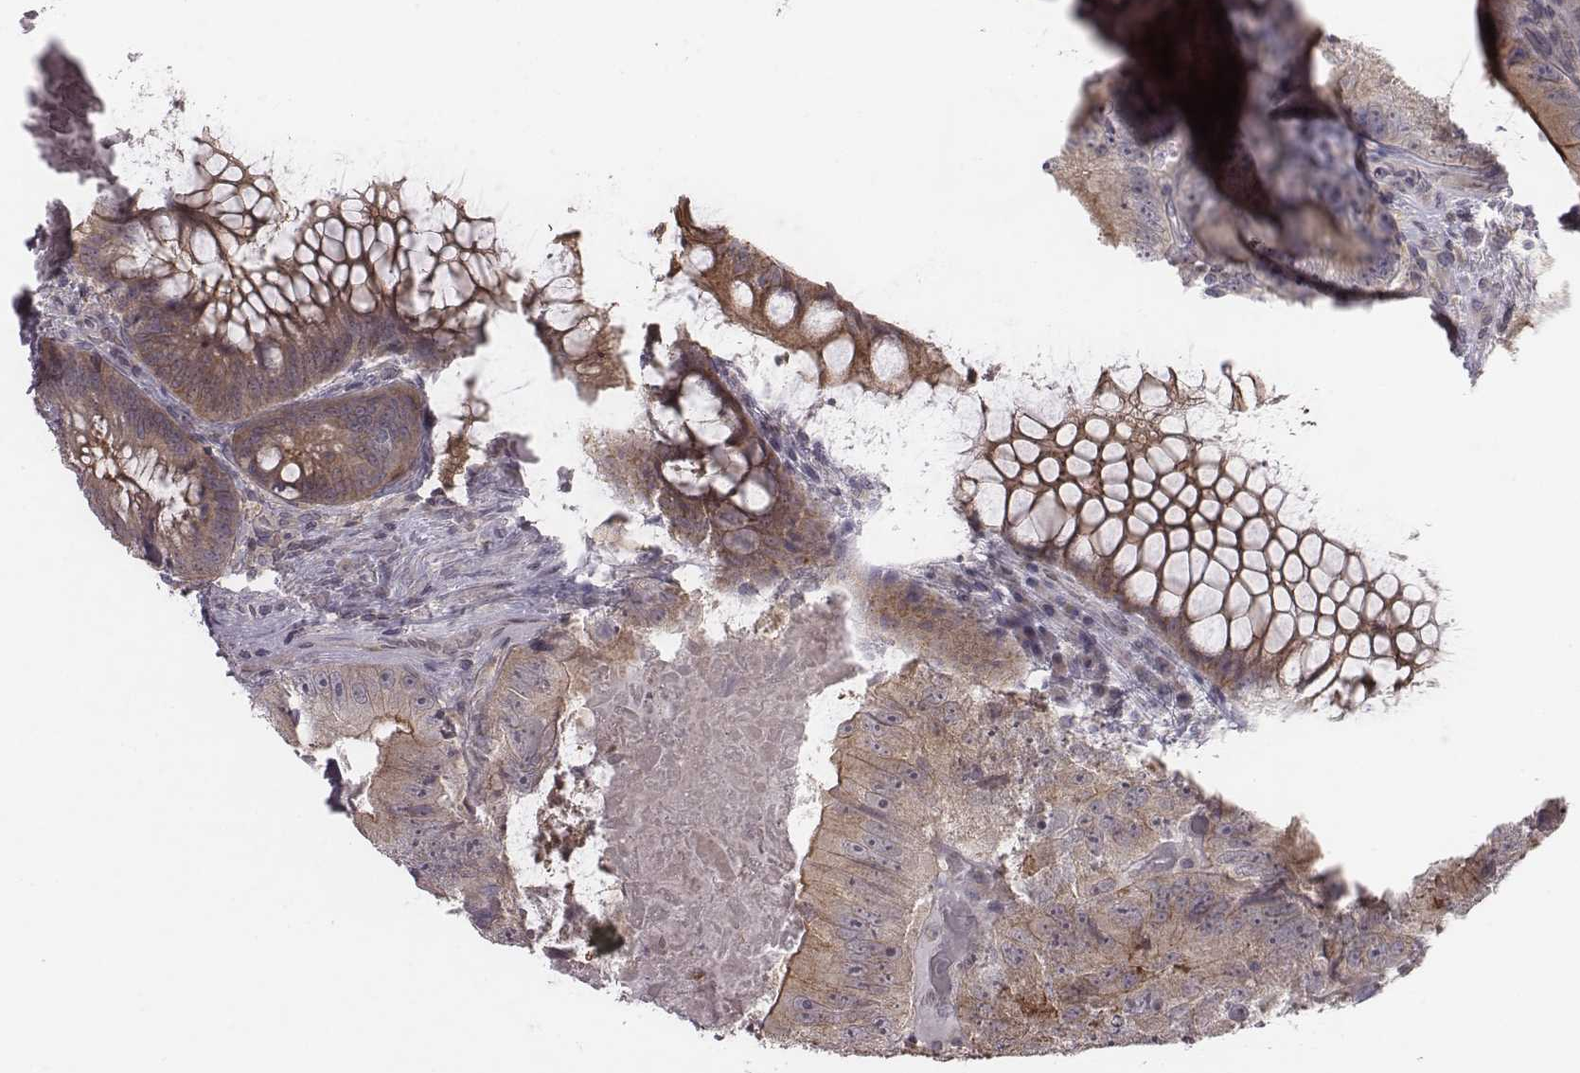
{"staining": {"intensity": "moderate", "quantity": ">75%", "location": "cytoplasmic/membranous"}, "tissue": "colorectal cancer", "cell_type": "Tumor cells", "image_type": "cancer", "snomed": [{"axis": "morphology", "description": "Adenocarcinoma, NOS"}, {"axis": "topography", "description": "Colon"}], "caption": "Approximately >75% of tumor cells in colorectal cancer (adenocarcinoma) show moderate cytoplasmic/membranous protein staining as visualized by brown immunohistochemical staining.", "gene": "BICDL1", "patient": {"sex": "female", "age": 86}}